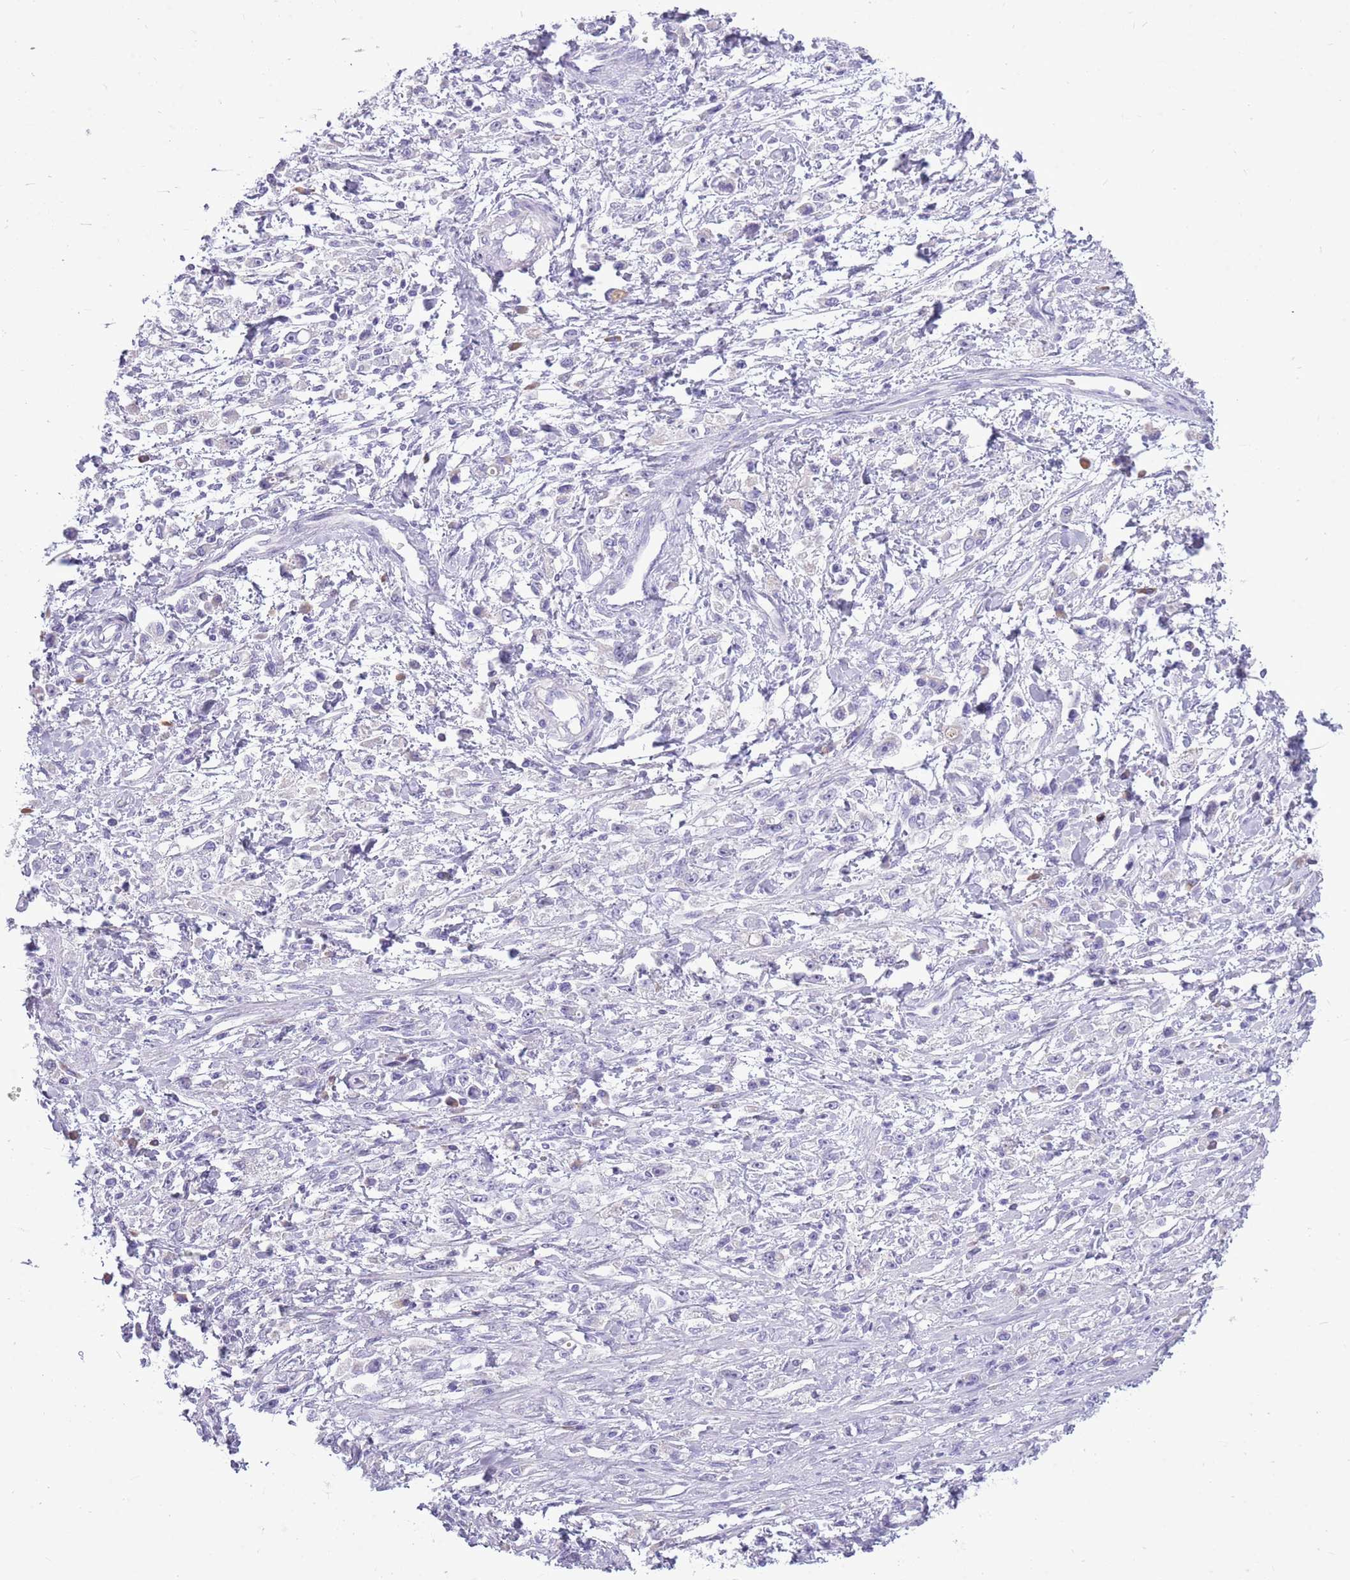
{"staining": {"intensity": "negative", "quantity": "none", "location": "none"}, "tissue": "stomach cancer", "cell_type": "Tumor cells", "image_type": "cancer", "snomed": [{"axis": "morphology", "description": "Adenocarcinoma, NOS"}, {"axis": "topography", "description": "Stomach"}], "caption": "A high-resolution image shows IHC staining of stomach cancer, which demonstrates no significant expression in tumor cells.", "gene": "ZNF425", "patient": {"sex": "female", "age": 59}}